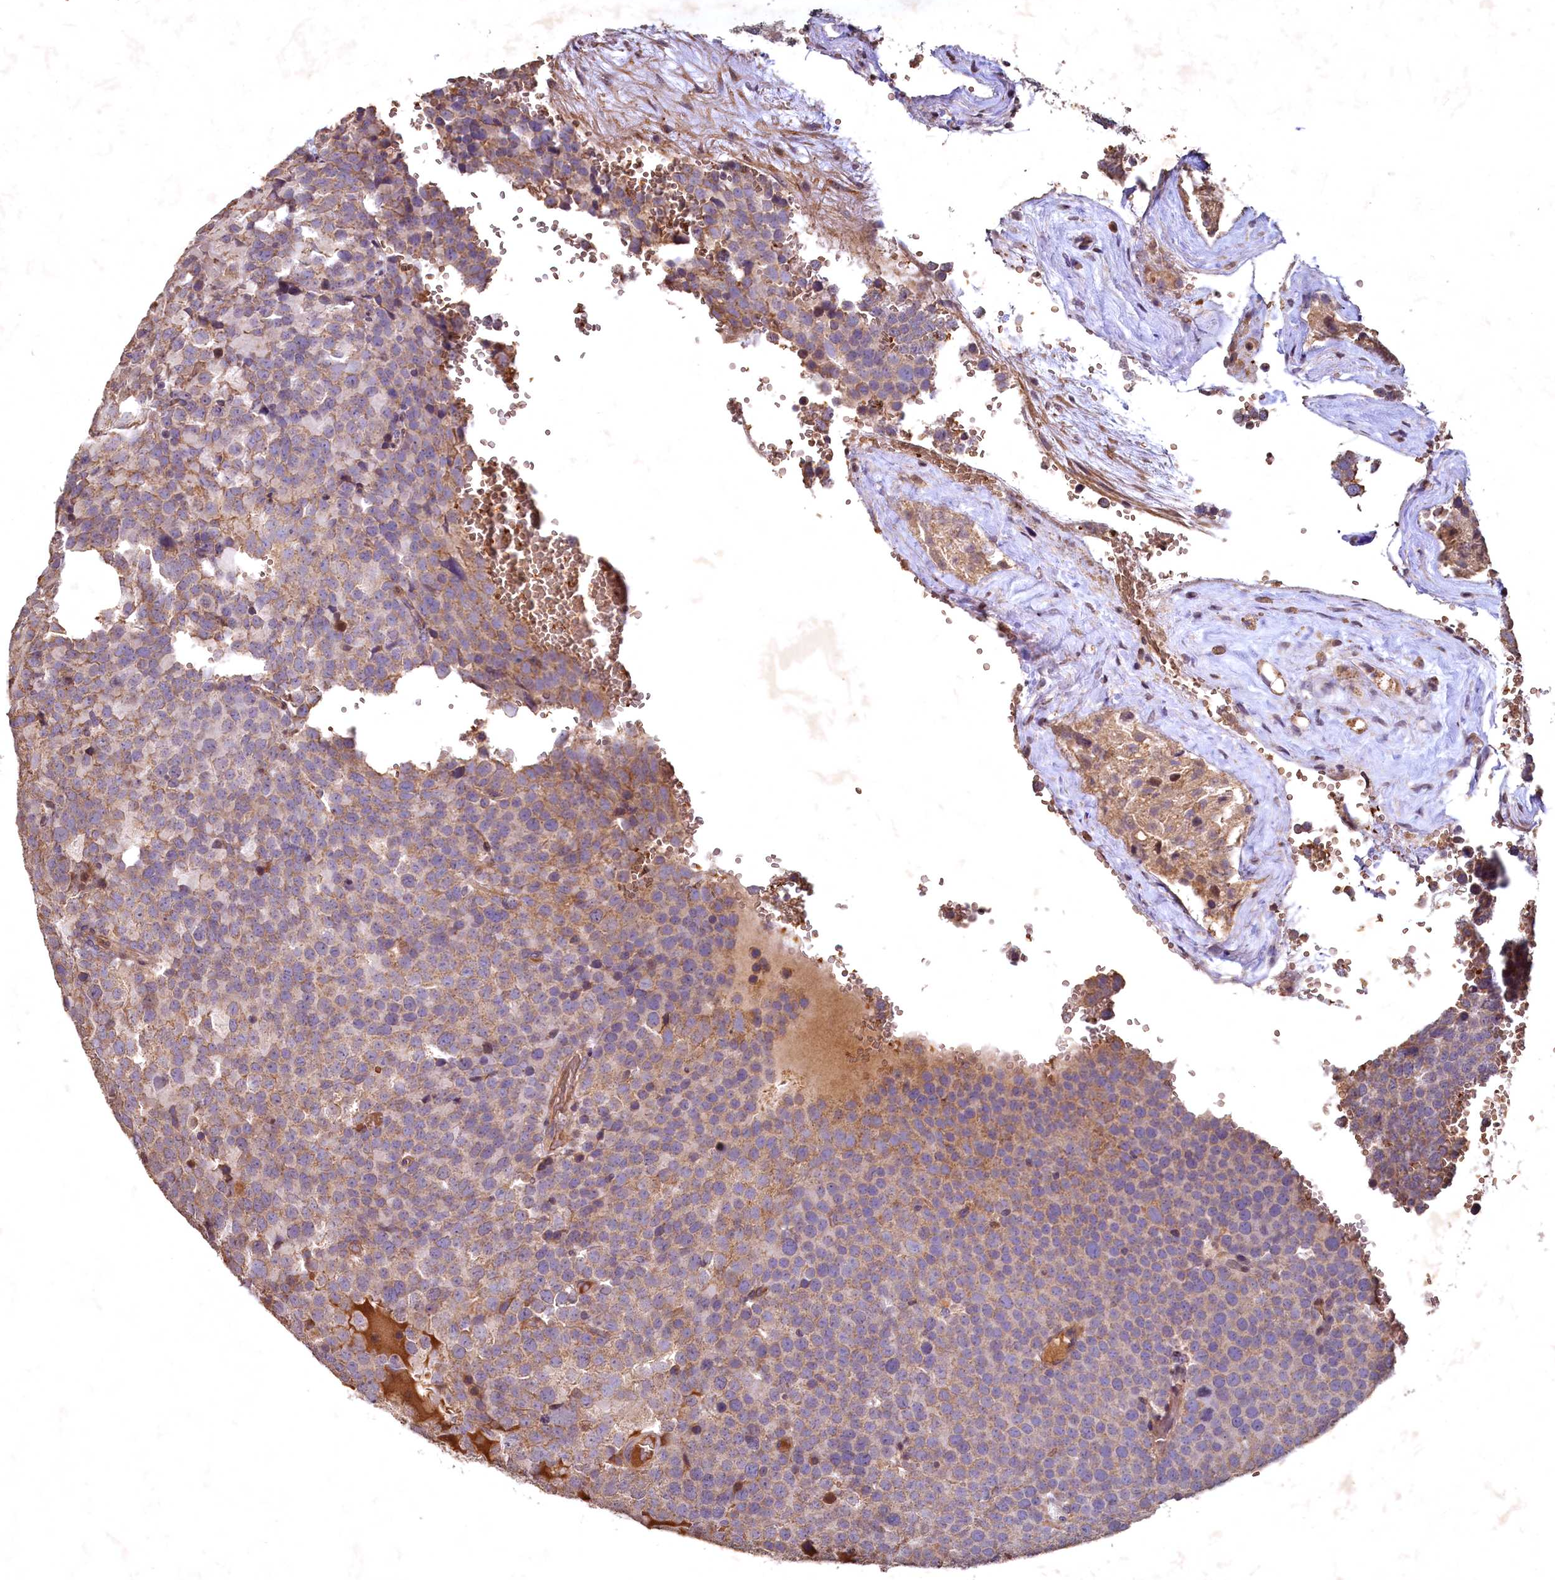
{"staining": {"intensity": "moderate", "quantity": ">75%", "location": "cytoplasmic/membranous"}, "tissue": "testis cancer", "cell_type": "Tumor cells", "image_type": "cancer", "snomed": [{"axis": "morphology", "description": "Seminoma, NOS"}, {"axis": "topography", "description": "Testis"}], "caption": "Moderate cytoplasmic/membranous protein staining is appreciated in about >75% of tumor cells in seminoma (testis). (DAB = brown stain, brightfield microscopy at high magnification).", "gene": "SPTA1", "patient": {"sex": "male", "age": 71}}